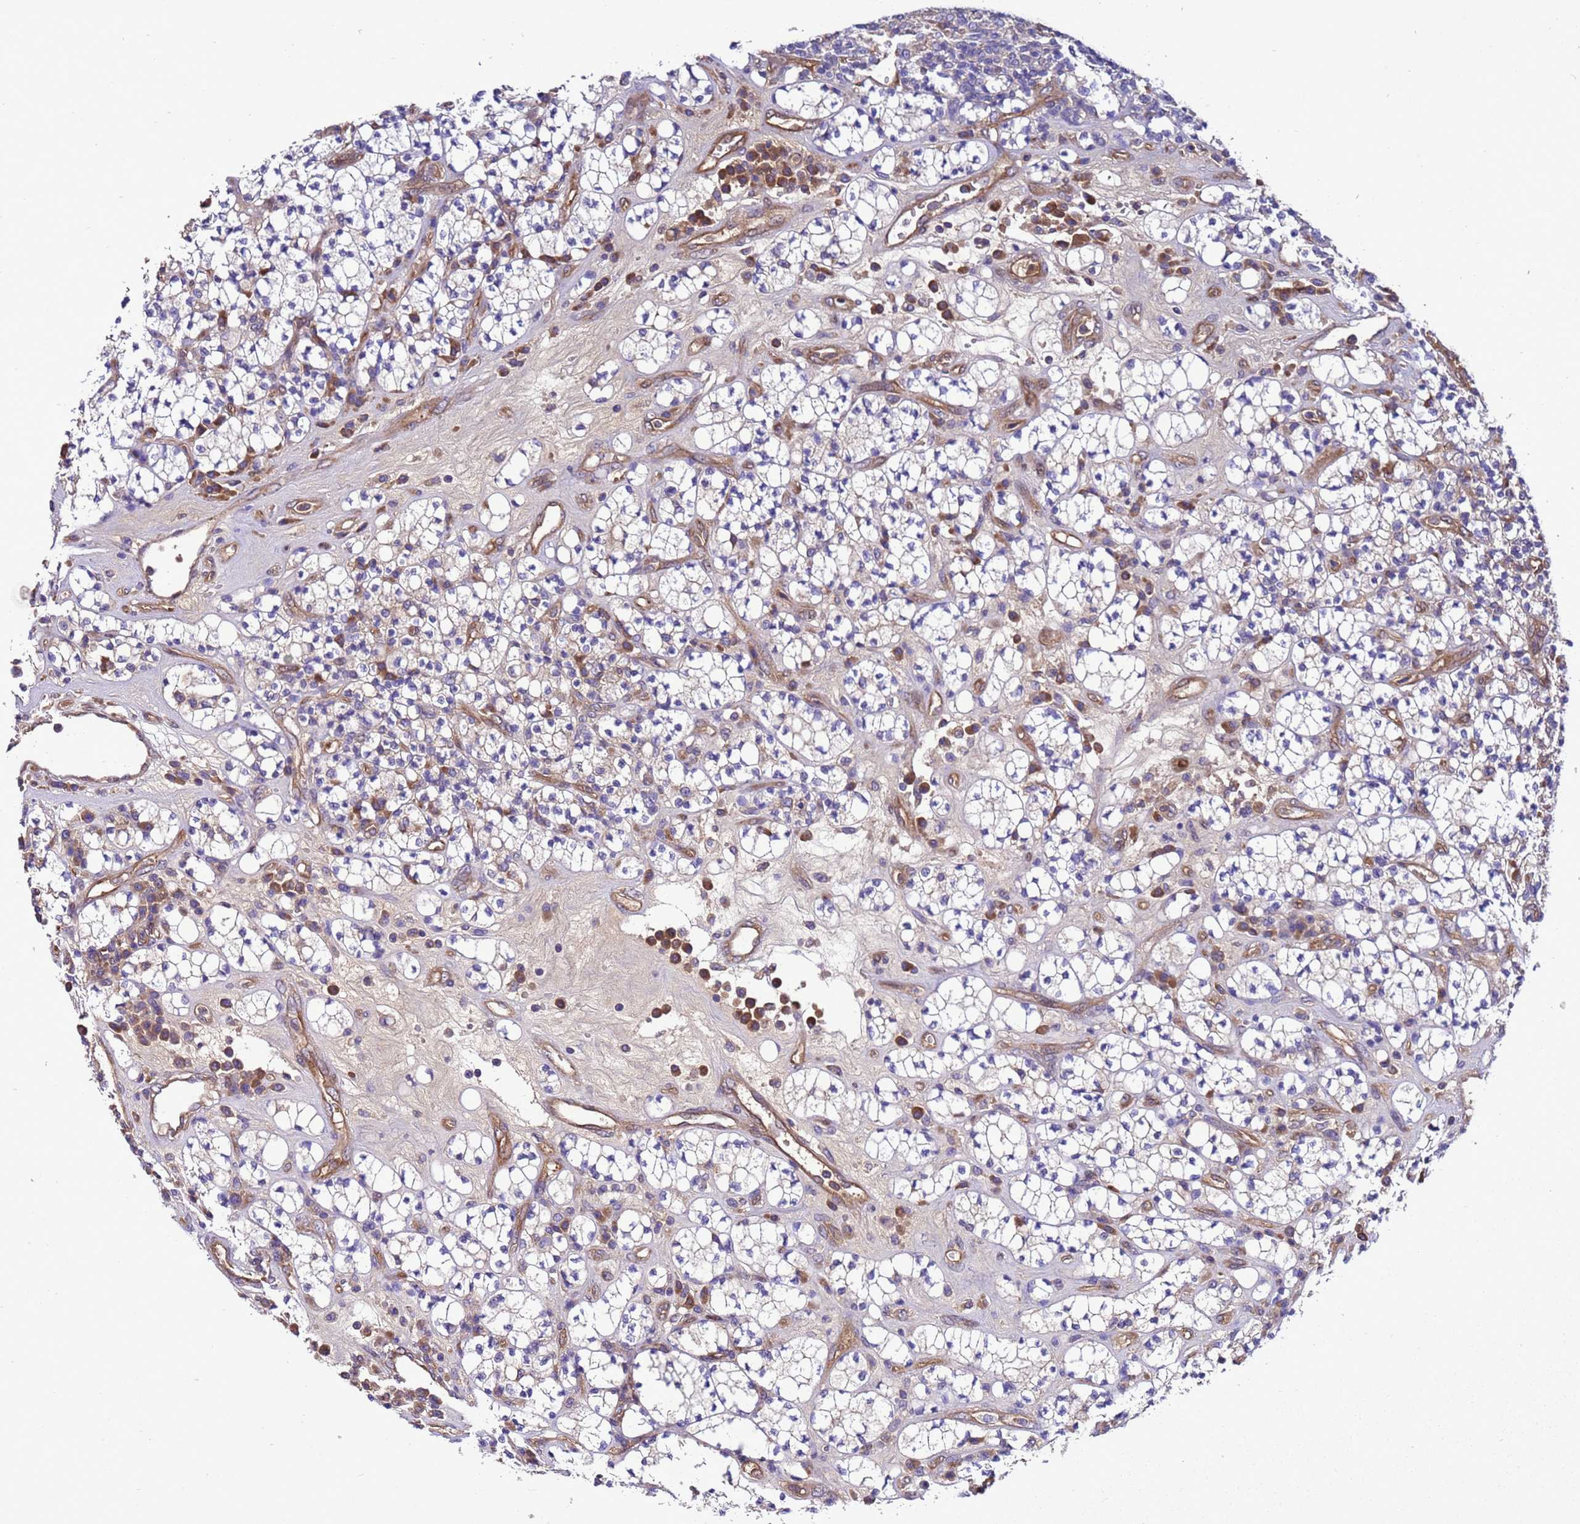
{"staining": {"intensity": "negative", "quantity": "none", "location": "none"}, "tissue": "renal cancer", "cell_type": "Tumor cells", "image_type": "cancer", "snomed": [{"axis": "morphology", "description": "Adenocarcinoma, NOS"}, {"axis": "topography", "description": "Kidney"}], "caption": "Renal cancer stained for a protein using IHC exhibits no expression tumor cells.", "gene": "RABEP2", "patient": {"sex": "male", "age": 77}}